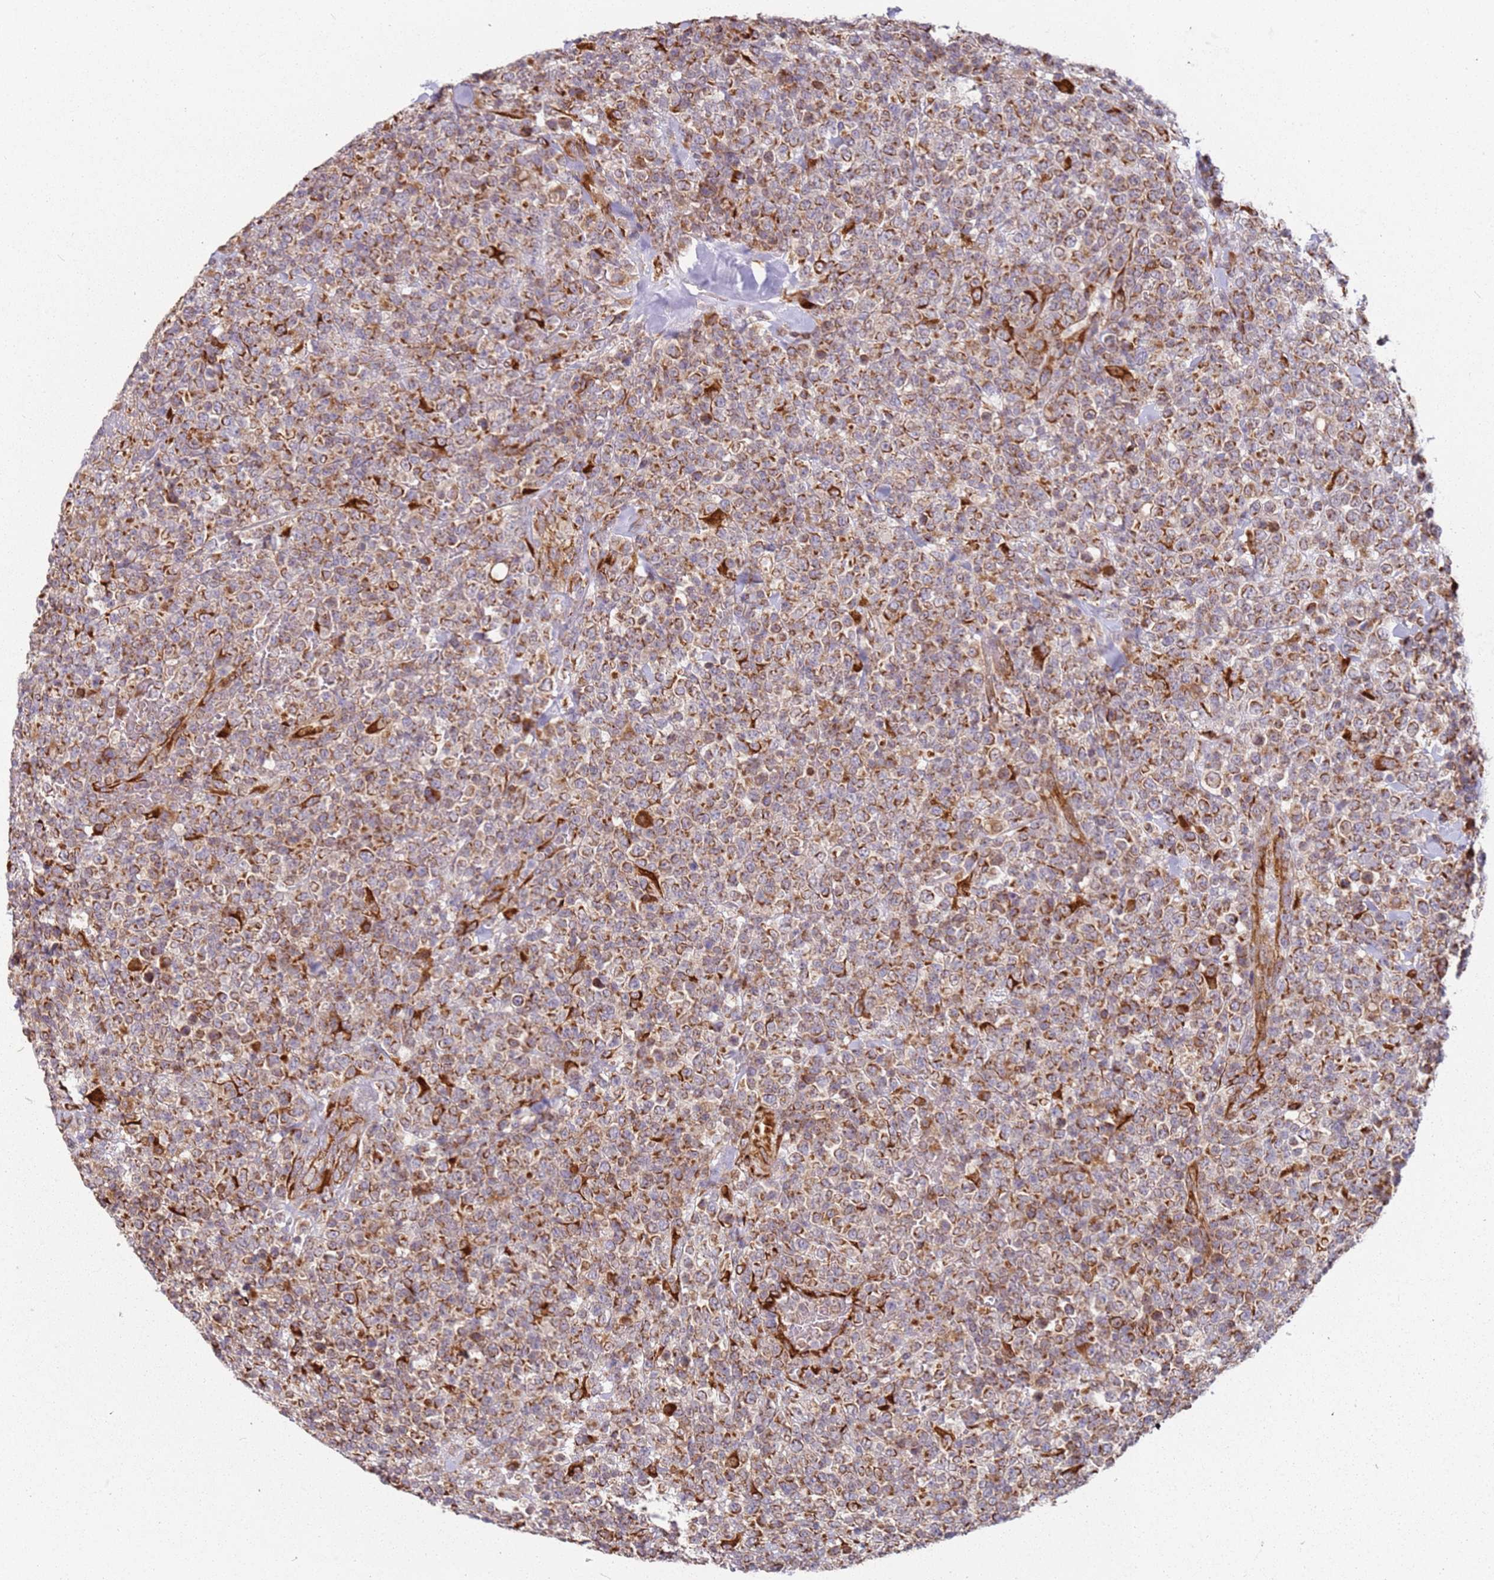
{"staining": {"intensity": "moderate", "quantity": ">75%", "location": "cytoplasmic/membranous"}, "tissue": "lymphoma", "cell_type": "Tumor cells", "image_type": "cancer", "snomed": [{"axis": "morphology", "description": "Malignant lymphoma, non-Hodgkin's type, High grade"}, {"axis": "topography", "description": "Colon"}], "caption": "Protein staining displays moderate cytoplasmic/membranous expression in about >75% of tumor cells in malignant lymphoma, non-Hodgkin's type (high-grade).", "gene": "ARFRP1", "patient": {"sex": "female", "age": 53}}